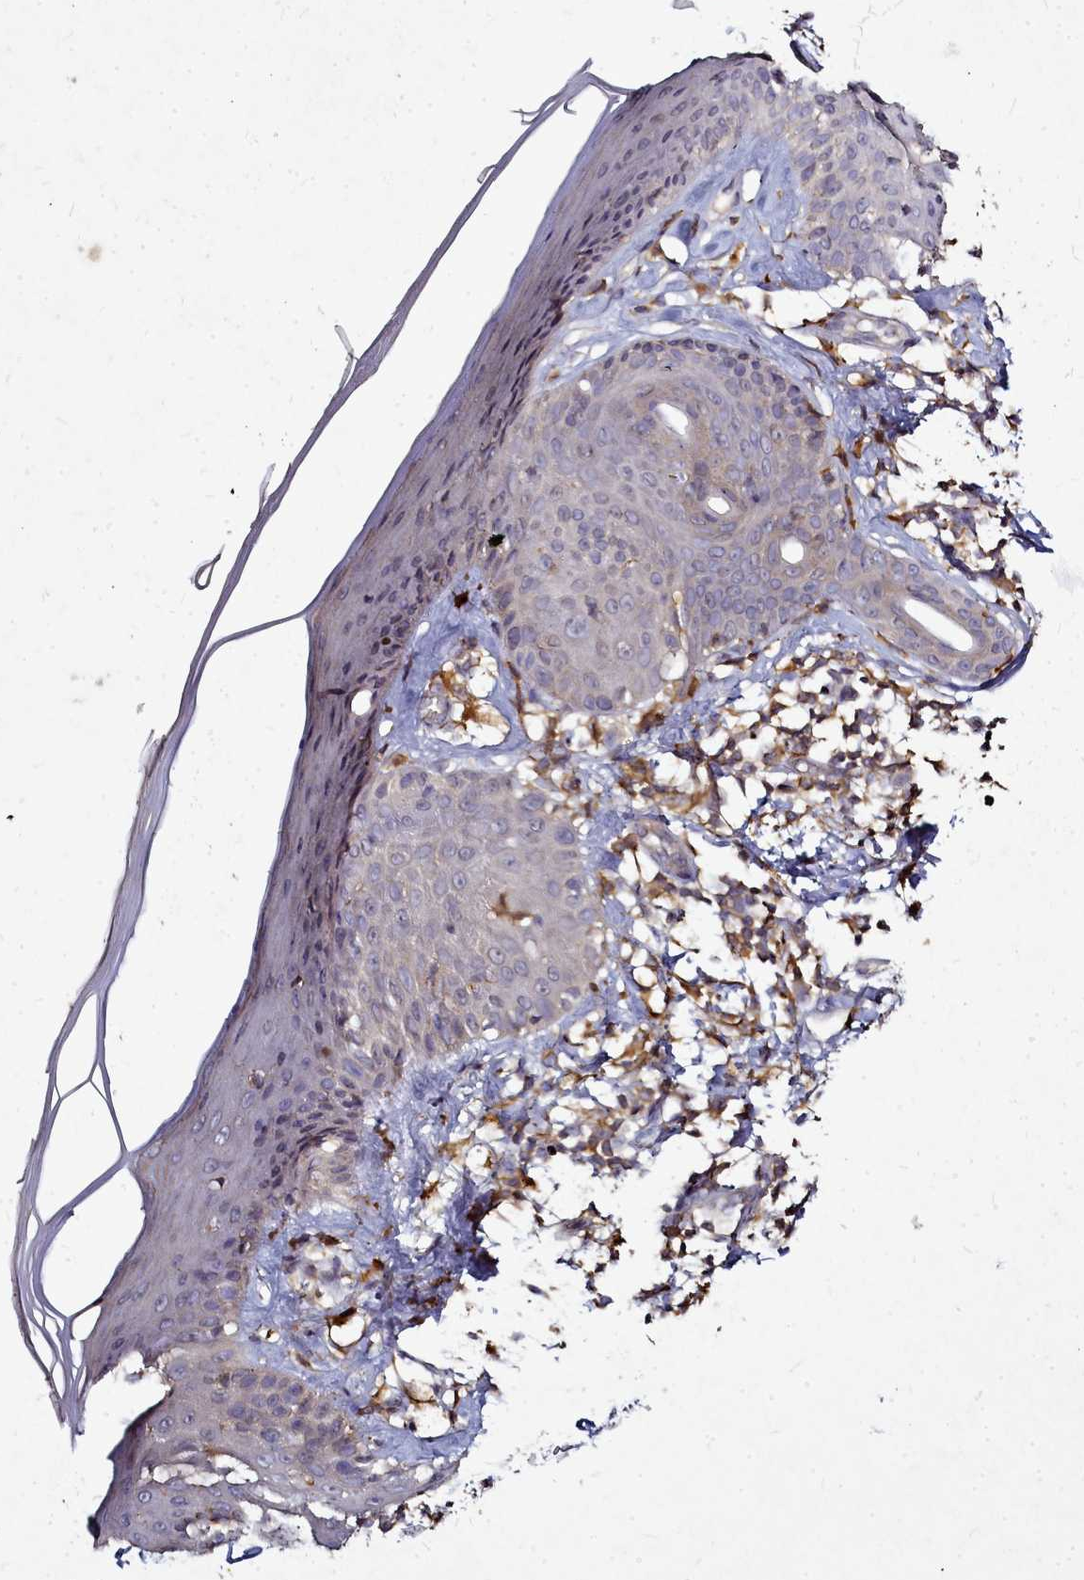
{"staining": {"intensity": "weak", "quantity": ">75%", "location": "cytoplasmic/membranous"}, "tissue": "skin", "cell_type": "Fibroblasts", "image_type": "normal", "snomed": [{"axis": "morphology", "description": "Normal tissue, NOS"}, {"axis": "topography", "description": "Skin"}], "caption": "IHC (DAB (3,3'-diaminobenzidine)) staining of unremarkable human skin demonstrates weak cytoplasmic/membranous protein staining in about >75% of fibroblasts. Nuclei are stained in blue.", "gene": "NCKAP1L", "patient": {"sex": "female", "age": 58}}